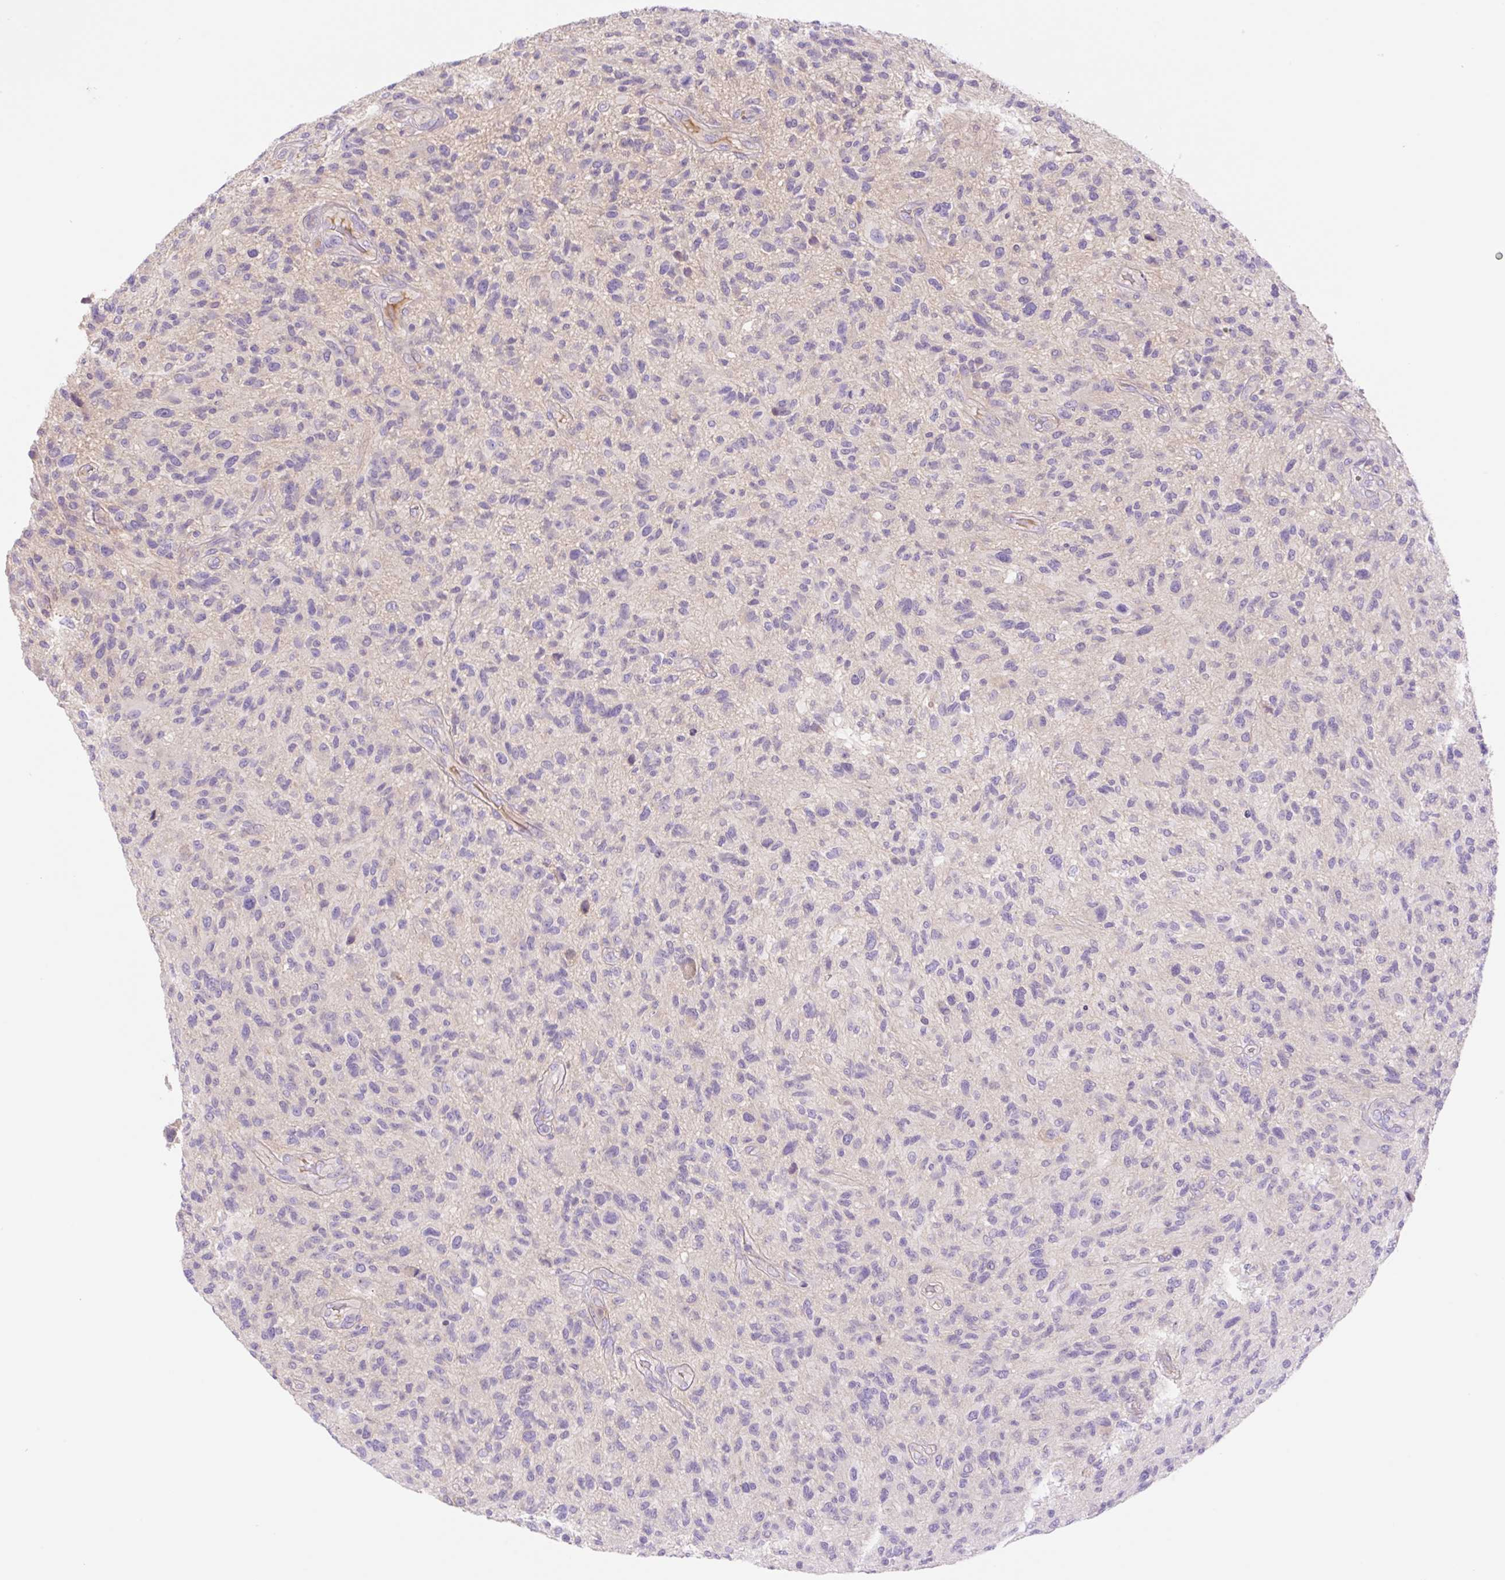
{"staining": {"intensity": "negative", "quantity": "none", "location": "none"}, "tissue": "glioma", "cell_type": "Tumor cells", "image_type": "cancer", "snomed": [{"axis": "morphology", "description": "Glioma, malignant, High grade"}, {"axis": "topography", "description": "Brain"}], "caption": "Immunohistochemistry (IHC) of glioma shows no staining in tumor cells. (DAB immunohistochemistry (IHC) with hematoxylin counter stain).", "gene": "DENND5A", "patient": {"sex": "male", "age": 47}}